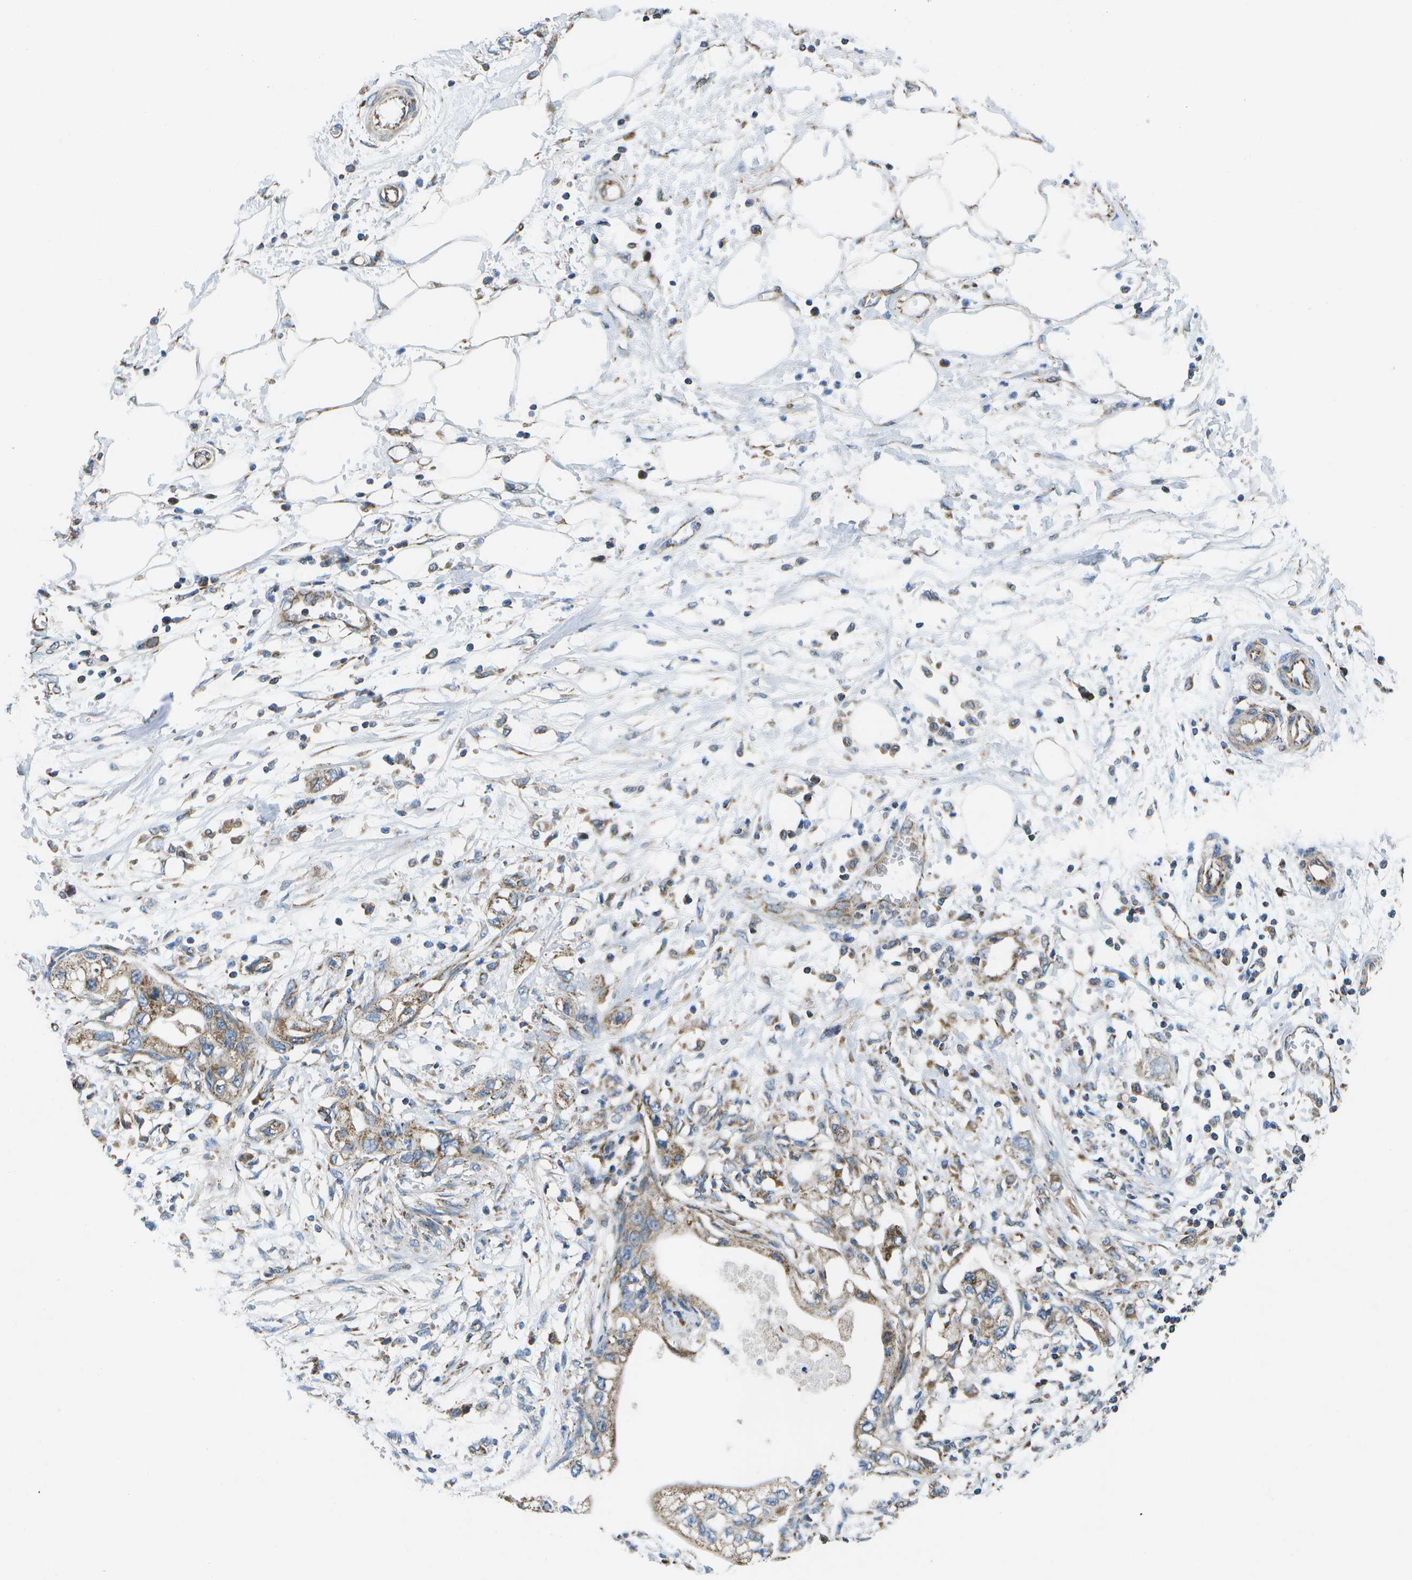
{"staining": {"intensity": "moderate", "quantity": "25%-75%", "location": "cytoplasmic/membranous"}, "tissue": "pancreatic cancer", "cell_type": "Tumor cells", "image_type": "cancer", "snomed": [{"axis": "morphology", "description": "Adenocarcinoma, NOS"}, {"axis": "topography", "description": "Pancreas"}], "caption": "Immunohistochemical staining of human pancreatic cancer exhibits medium levels of moderate cytoplasmic/membranous protein staining in about 25%-75% of tumor cells.", "gene": "MVK", "patient": {"sex": "male", "age": 56}}